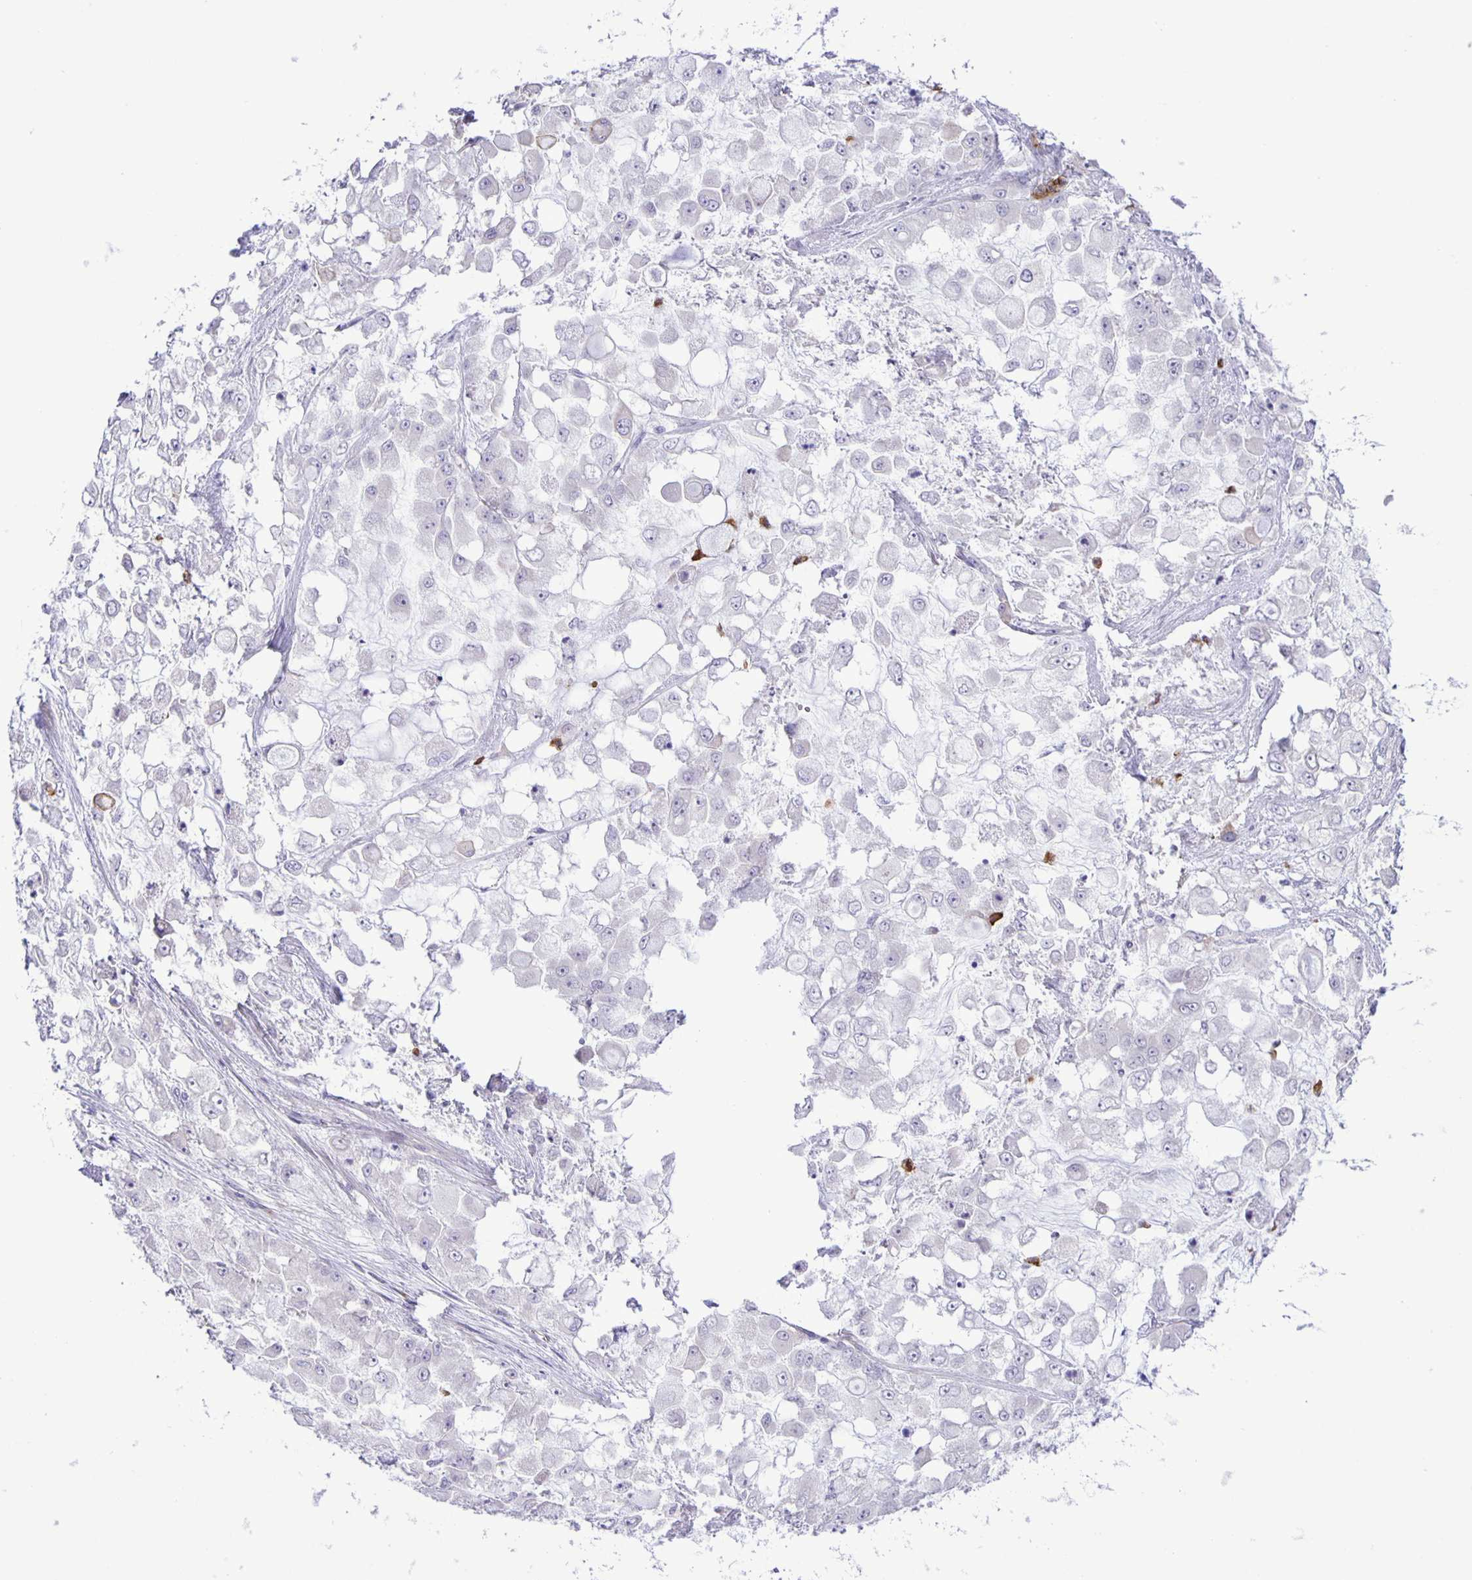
{"staining": {"intensity": "negative", "quantity": "none", "location": "none"}, "tissue": "stomach cancer", "cell_type": "Tumor cells", "image_type": "cancer", "snomed": [{"axis": "morphology", "description": "Adenocarcinoma, NOS"}, {"axis": "topography", "description": "Stomach"}], "caption": "Immunohistochemical staining of adenocarcinoma (stomach) demonstrates no significant expression in tumor cells.", "gene": "ADCK1", "patient": {"sex": "female", "age": 76}}